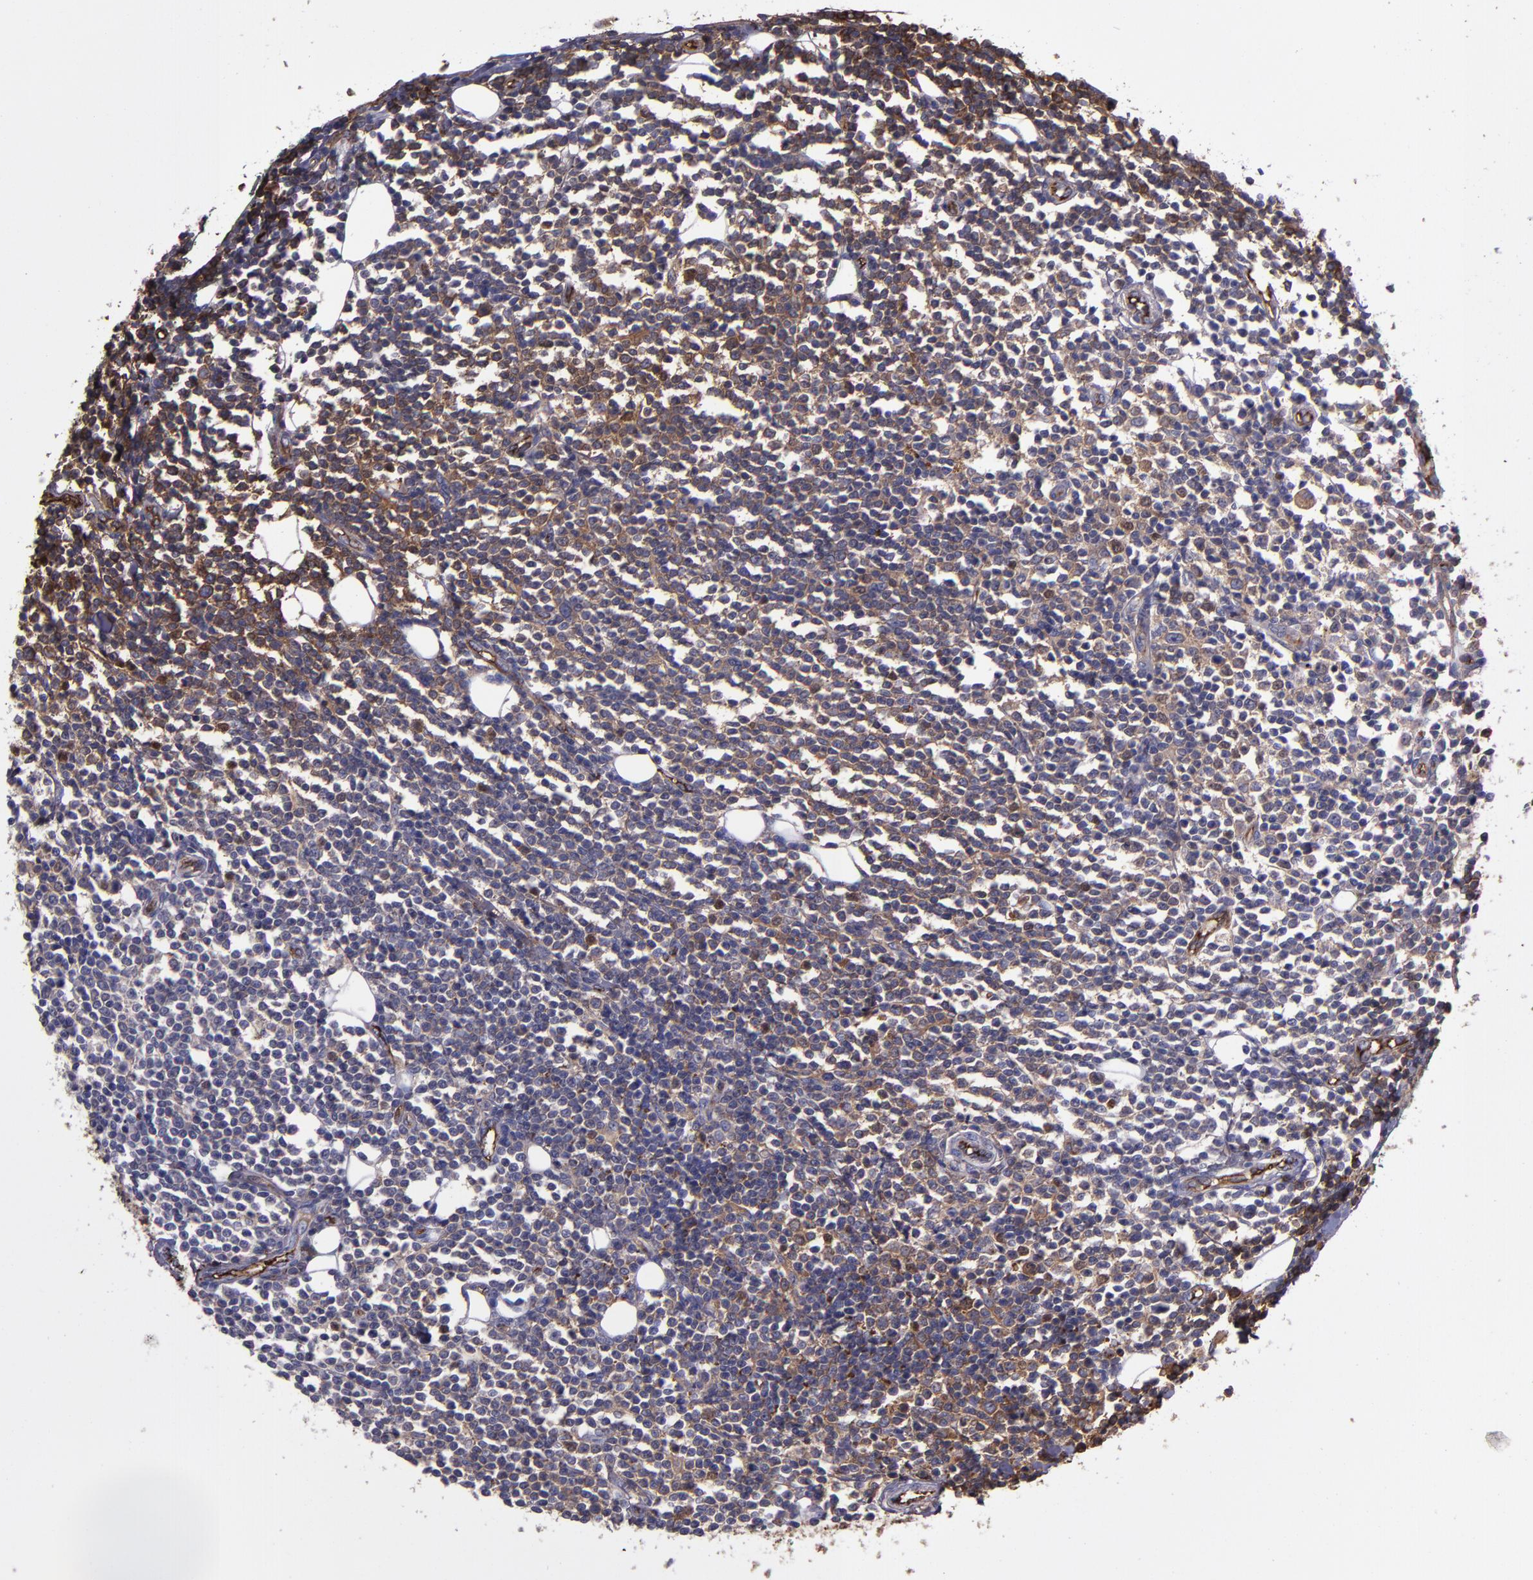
{"staining": {"intensity": "moderate", "quantity": "<25%", "location": "cytoplasmic/membranous"}, "tissue": "lymphoma", "cell_type": "Tumor cells", "image_type": "cancer", "snomed": [{"axis": "morphology", "description": "Malignant lymphoma, non-Hodgkin's type, Low grade"}, {"axis": "topography", "description": "Soft tissue"}], "caption": "A photomicrograph showing moderate cytoplasmic/membranous staining in approximately <25% of tumor cells in low-grade malignant lymphoma, non-Hodgkin's type, as visualized by brown immunohistochemical staining.", "gene": "A2M", "patient": {"sex": "male", "age": 92}}